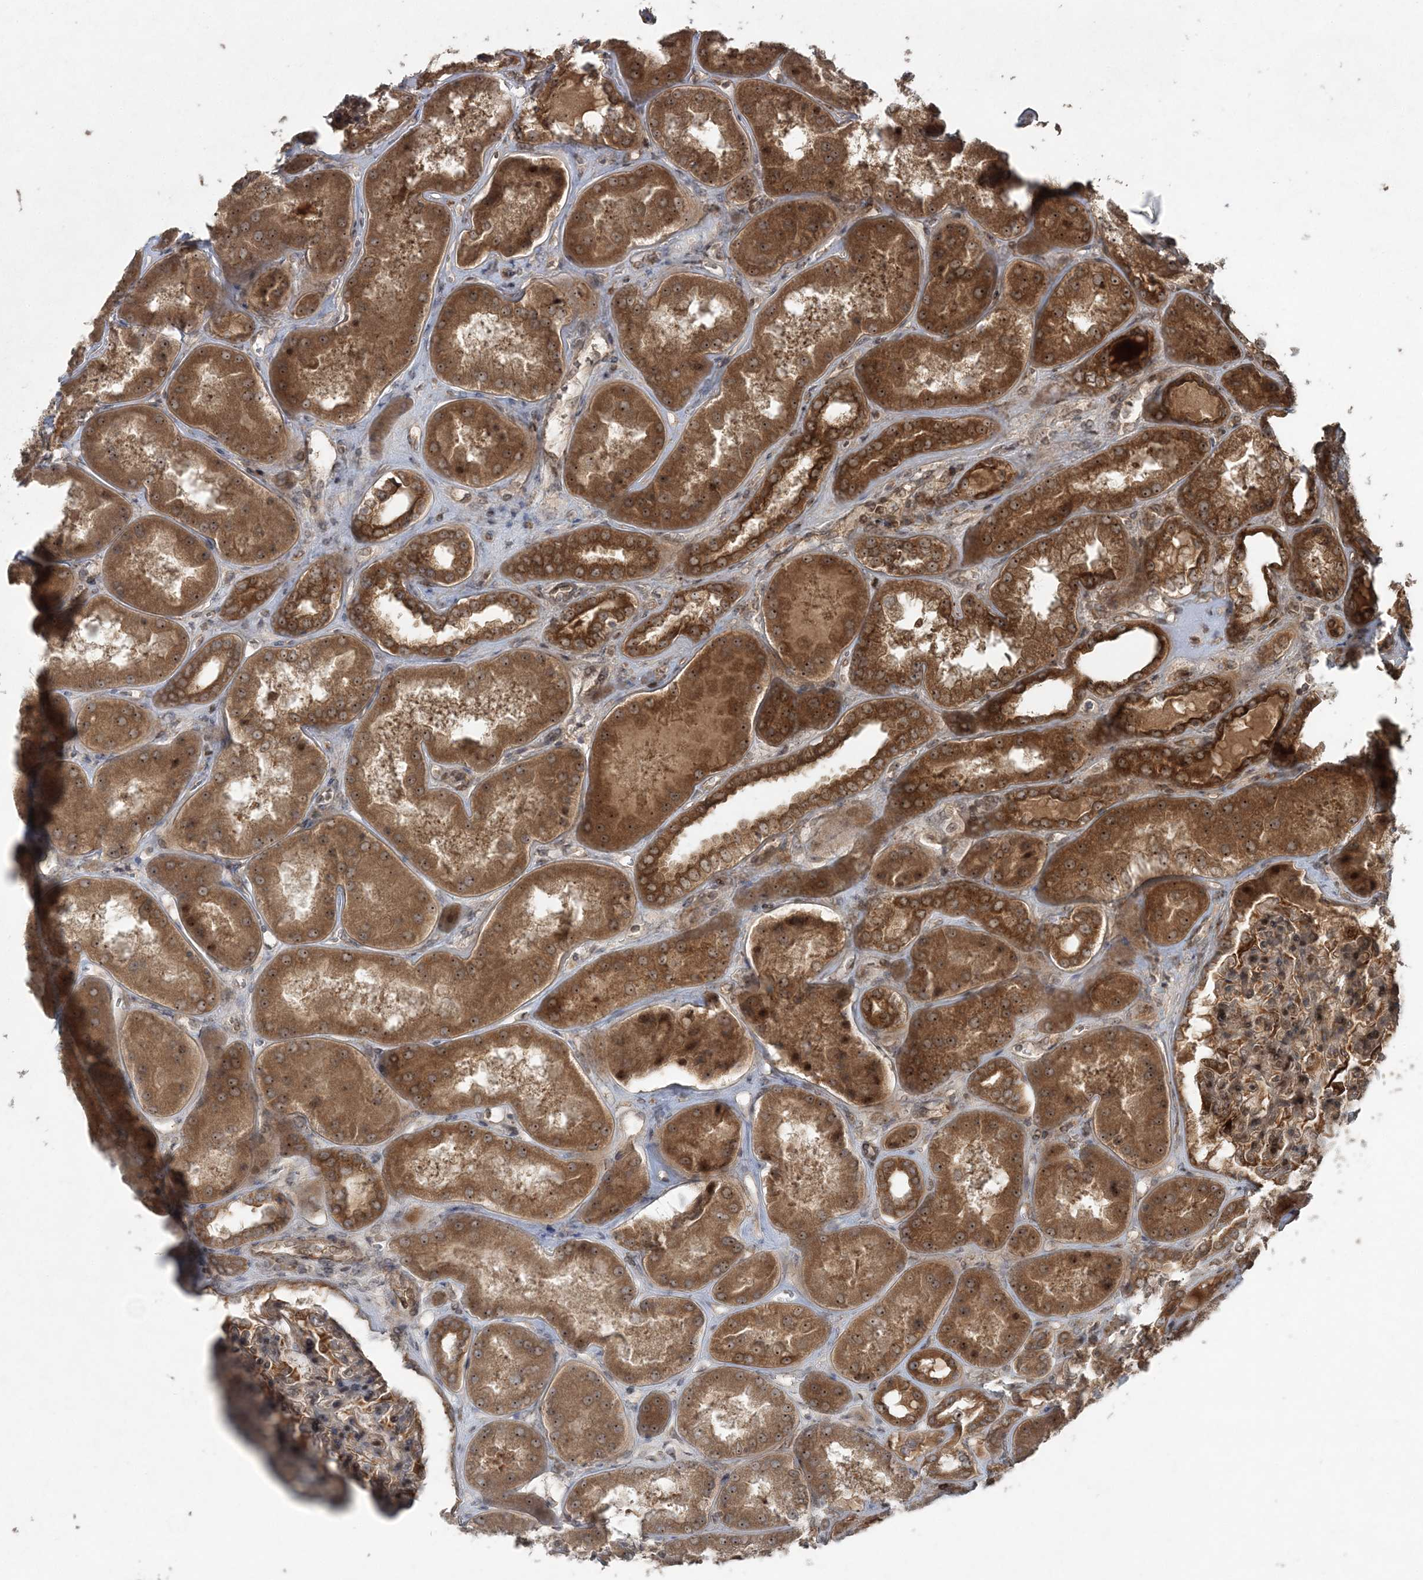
{"staining": {"intensity": "strong", "quantity": "25%-75%", "location": "cytoplasmic/membranous,nuclear"}, "tissue": "kidney", "cell_type": "Cells in glomeruli", "image_type": "normal", "snomed": [{"axis": "morphology", "description": "Normal tissue, NOS"}, {"axis": "topography", "description": "Kidney"}], "caption": "Immunohistochemical staining of unremarkable kidney displays strong cytoplasmic/membranous,nuclear protein expression in approximately 25%-75% of cells in glomeruli.", "gene": "SERINC1", "patient": {"sex": "female", "age": 56}}